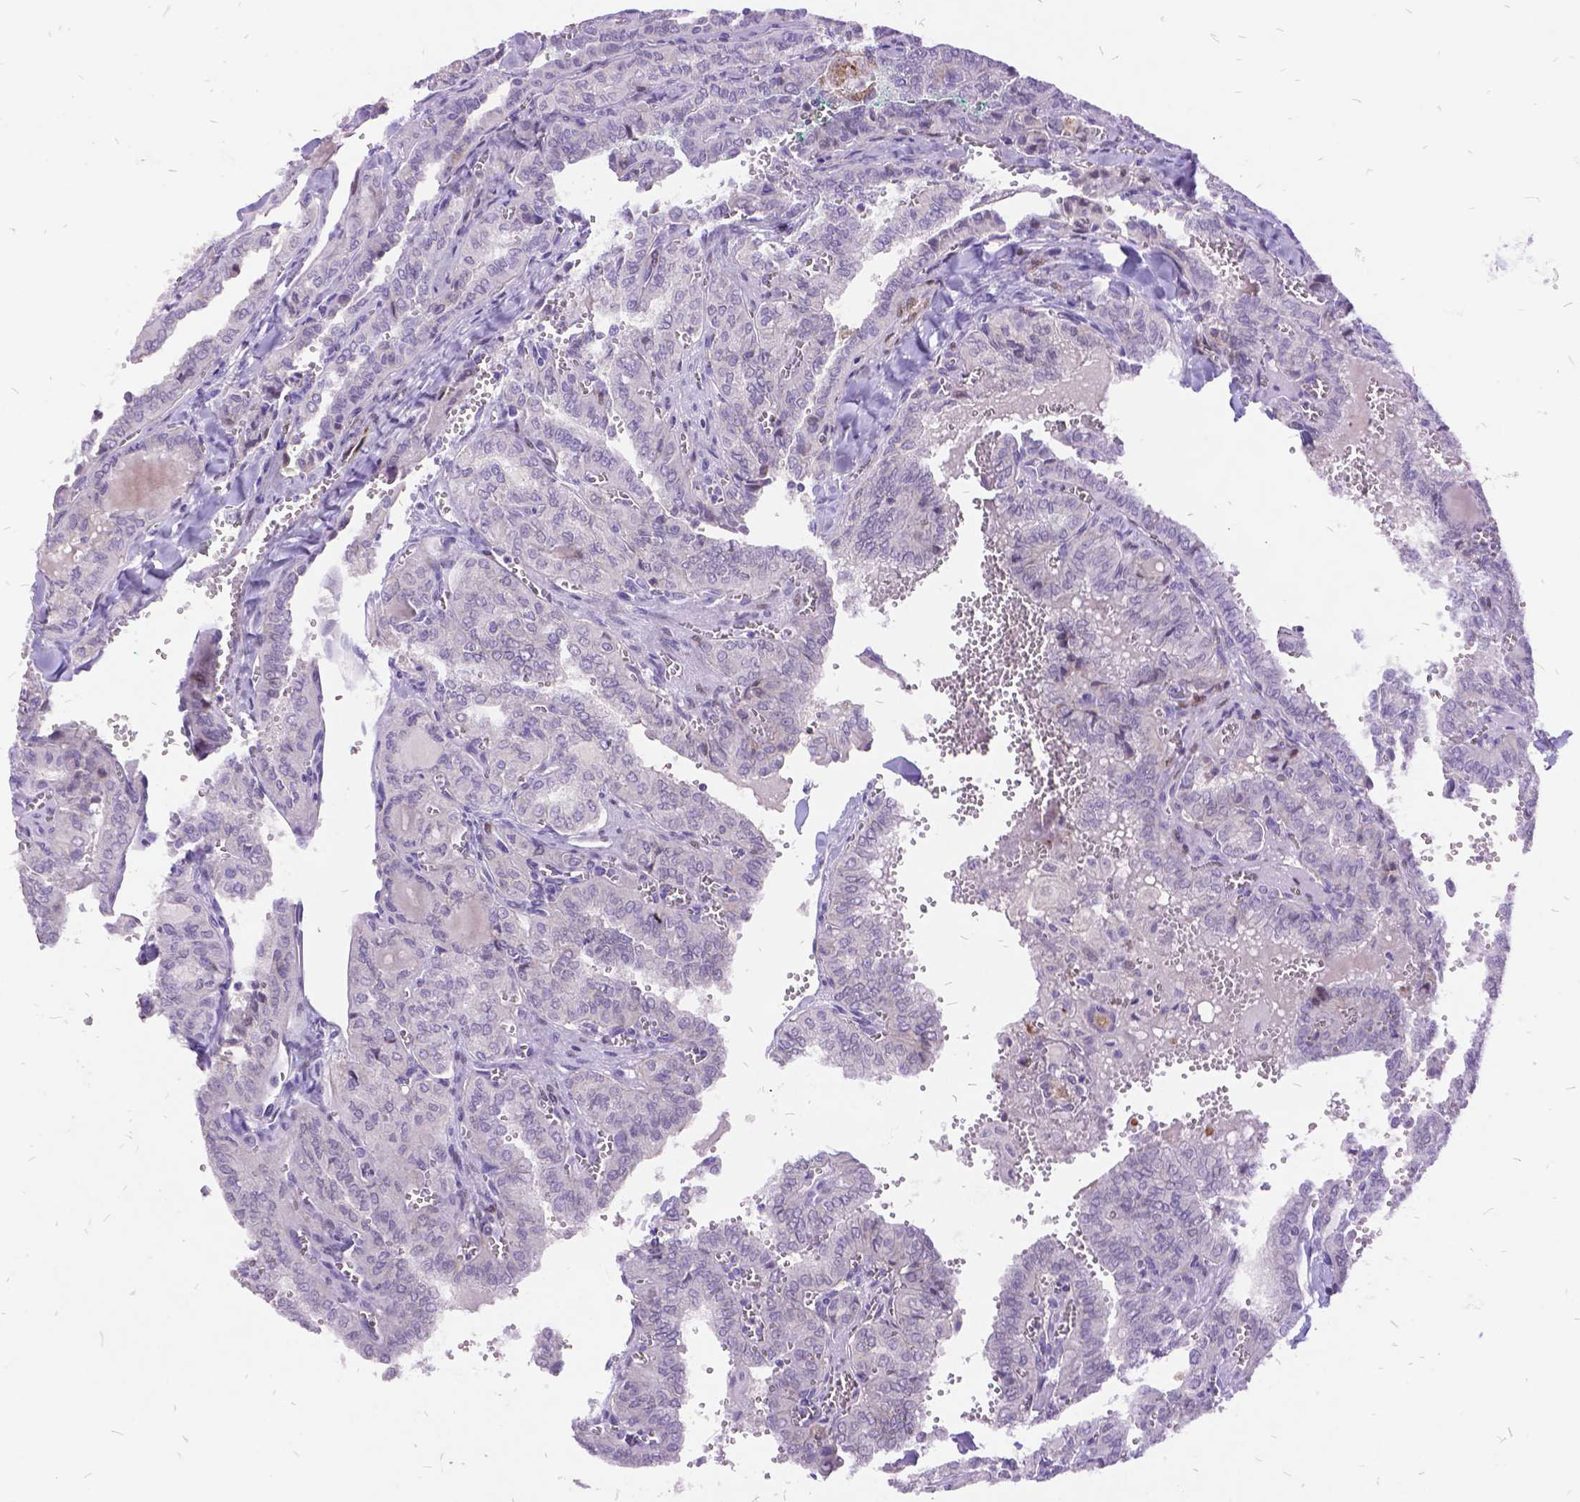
{"staining": {"intensity": "negative", "quantity": "none", "location": "none"}, "tissue": "thyroid cancer", "cell_type": "Tumor cells", "image_type": "cancer", "snomed": [{"axis": "morphology", "description": "Papillary adenocarcinoma, NOS"}, {"axis": "topography", "description": "Thyroid gland"}], "caption": "Immunohistochemical staining of human papillary adenocarcinoma (thyroid) exhibits no significant staining in tumor cells.", "gene": "ITGB6", "patient": {"sex": "female", "age": 41}}